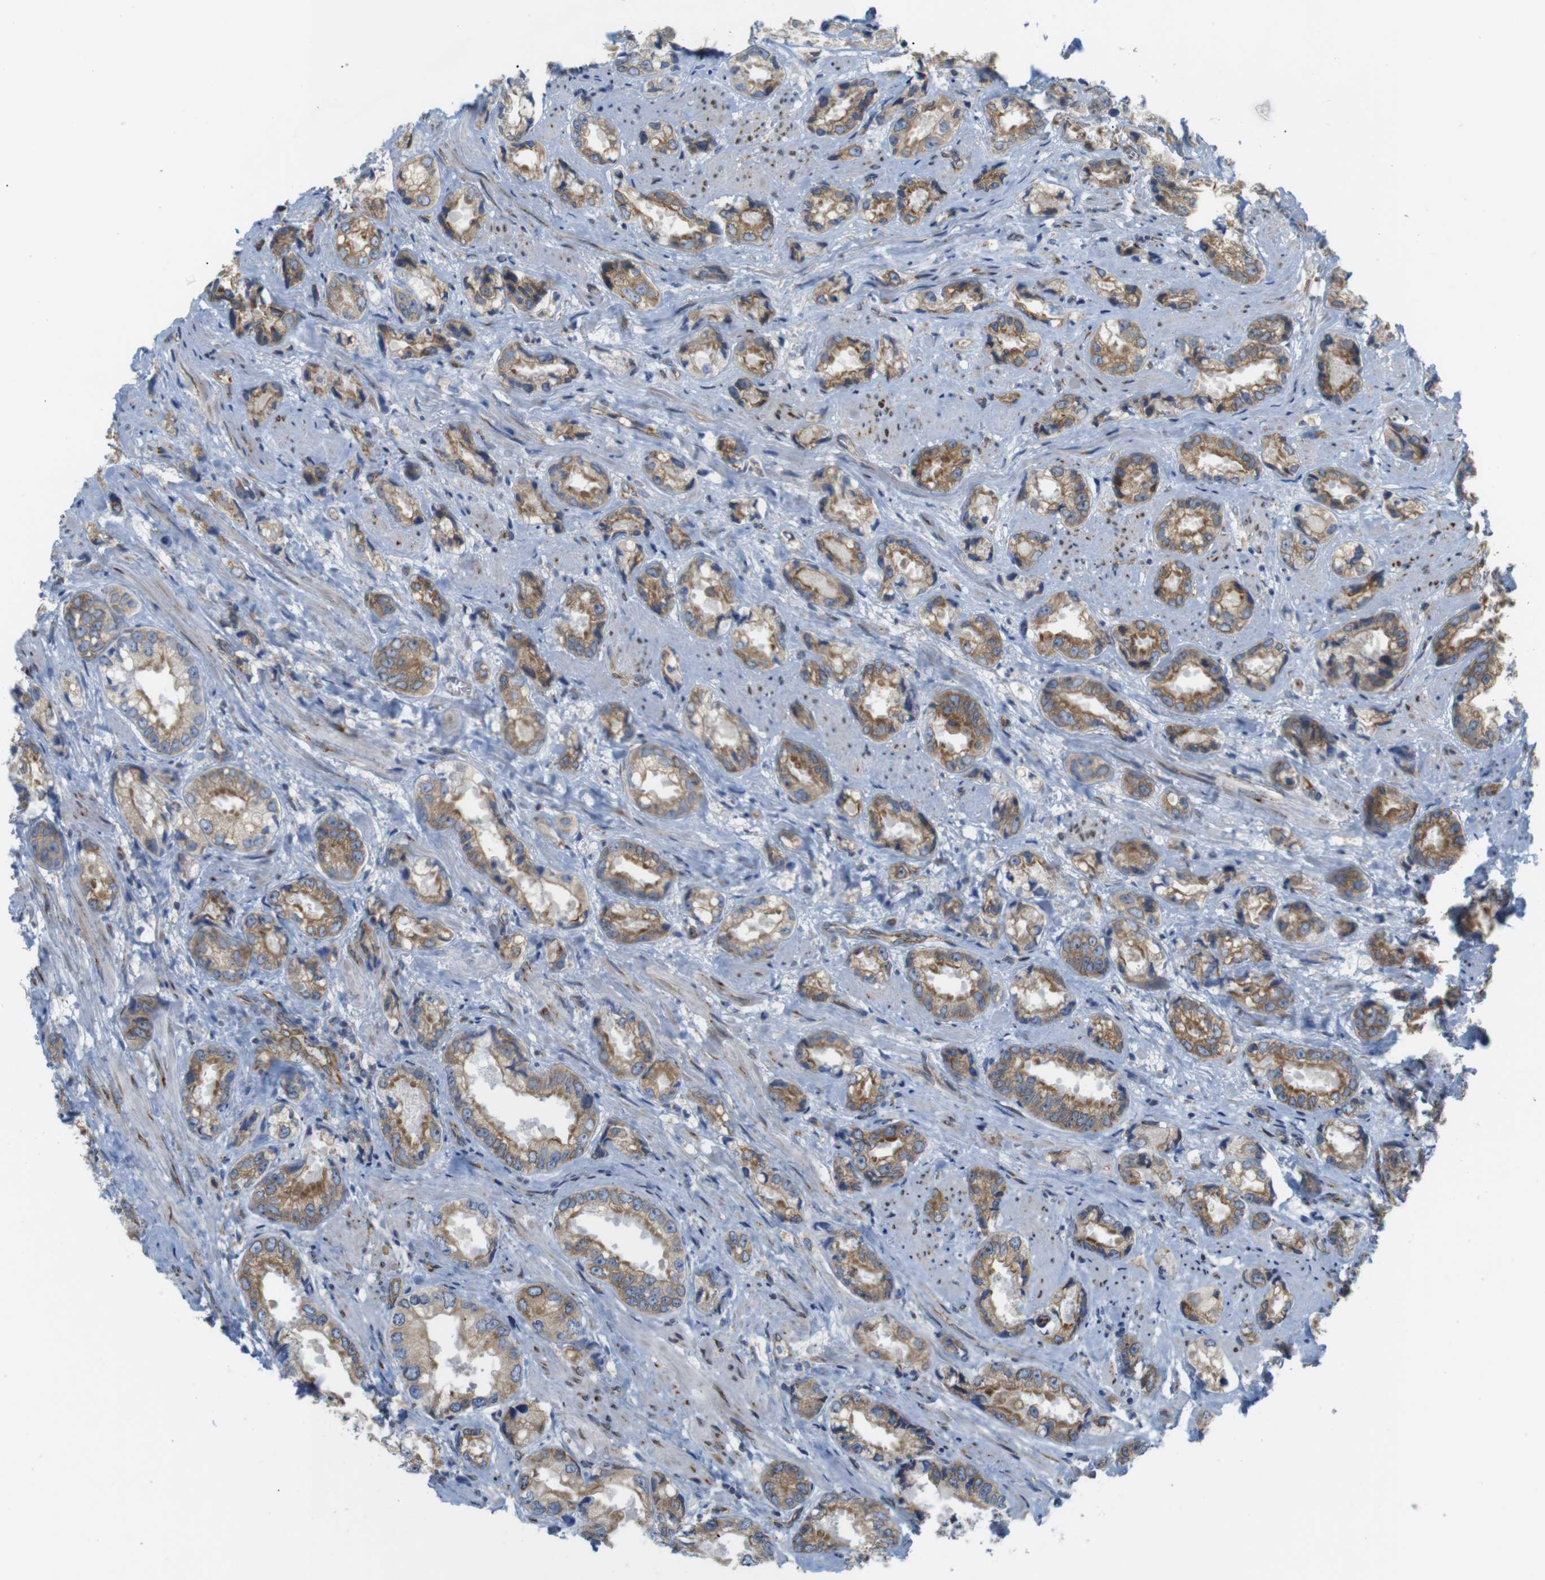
{"staining": {"intensity": "moderate", "quantity": ">75%", "location": "cytoplasmic/membranous"}, "tissue": "prostate cancer", "cell_type": "Tumor cells", "image_type": "cancer", "snomed": [{"axis": "morphology", "description": "Adenocarcinoma, High grade"}, {"axis": "topography", "description": "Prostate"}], "caption": "Human high-grade adenocarcinoma (prostate) stained with a protein marker exhibits moderate staining in tumor cells.", "gene": "PCNX2", "patient": {"sex": "male", "age": 61}}